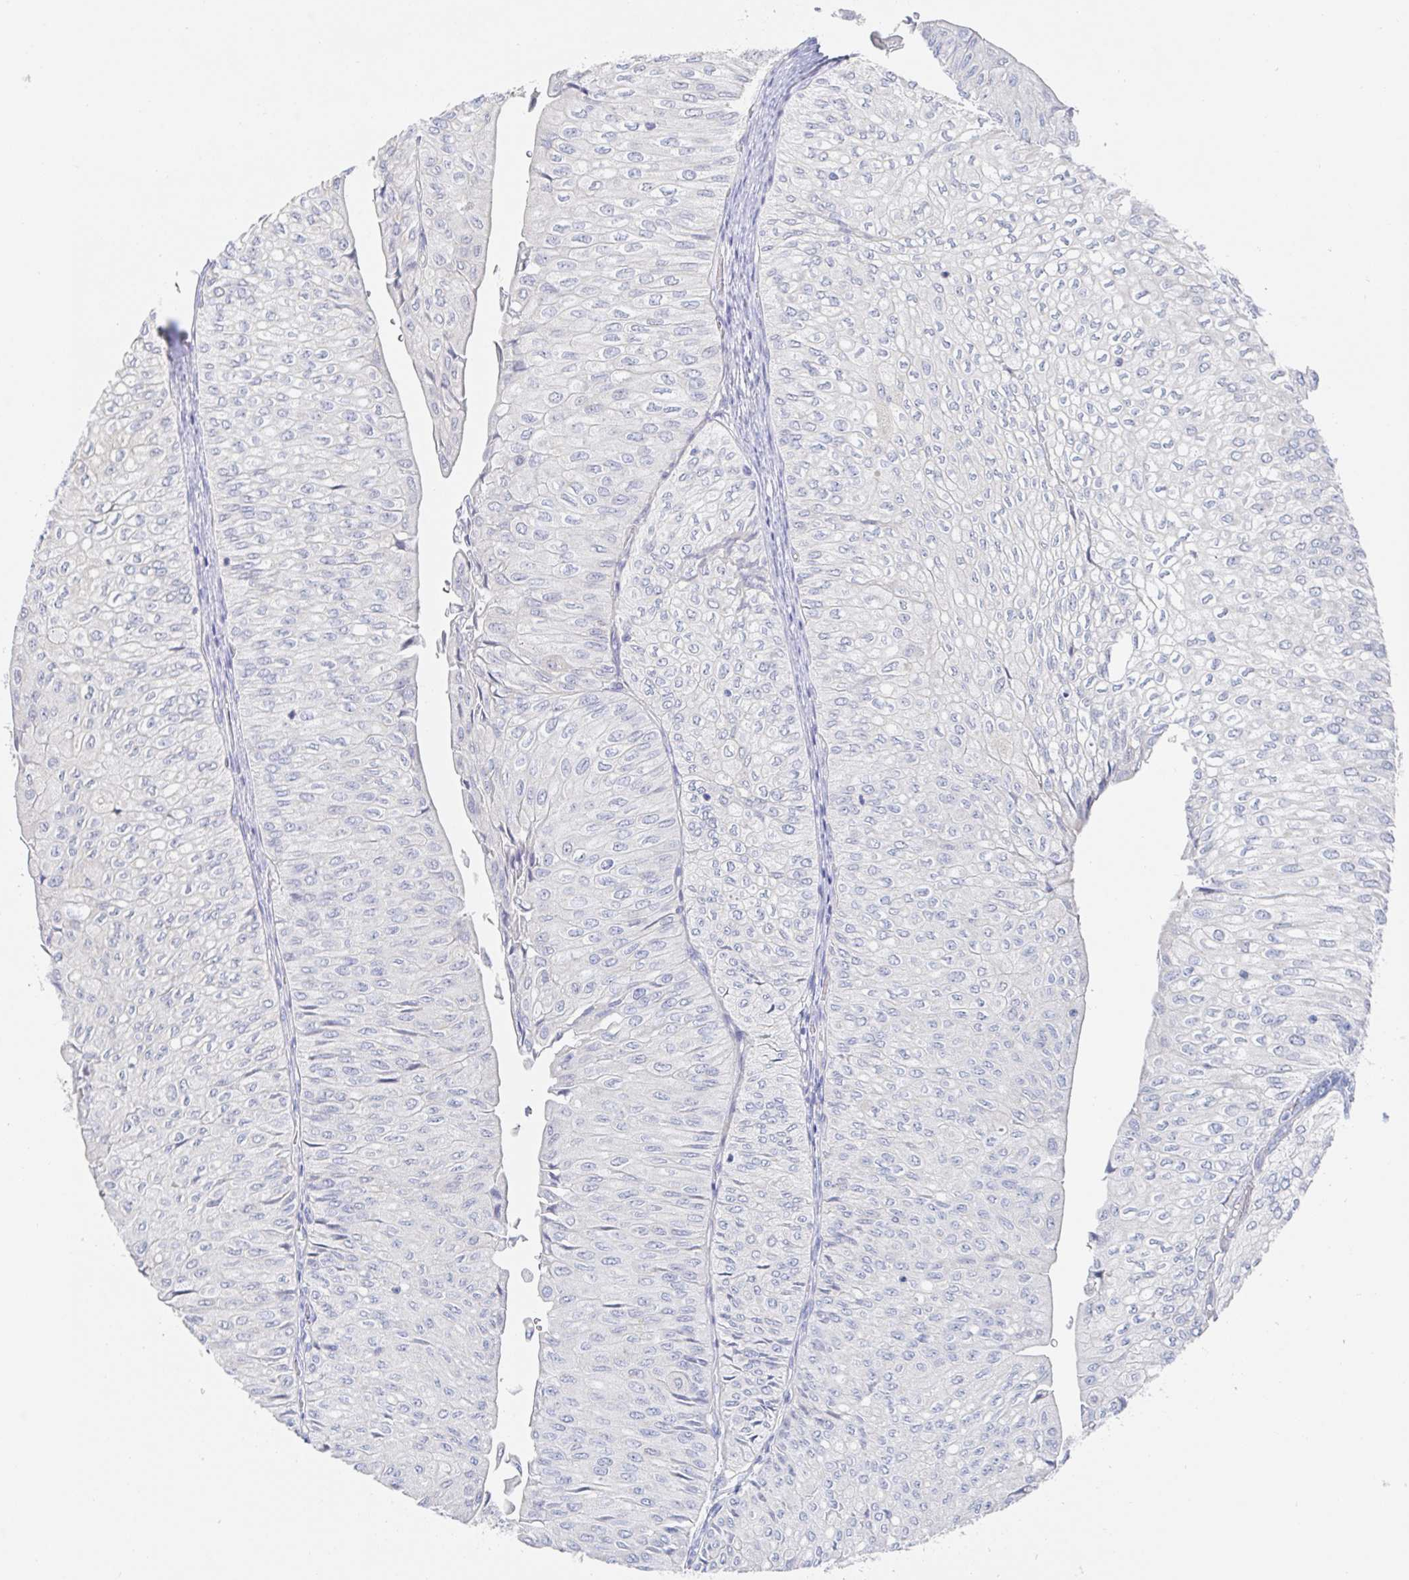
{"staining": {"intensity": "negative", "quantity": "none", "location": "none"}, "tissue": "urothelial cancer", "cell_type": "Tumor cells", "image_type": "cancer", "snomed": [{"axis": "morphology", "description": "Urothelial carcinoma, NOS"}, {"axis": "topography", "description": "Urinary bladder"}], "caption": "There is no significant expression in tumor cells of transitional cell carcinoma.", "gene": "ZNF430", "patient": {"sex": "male", "age": 62}}